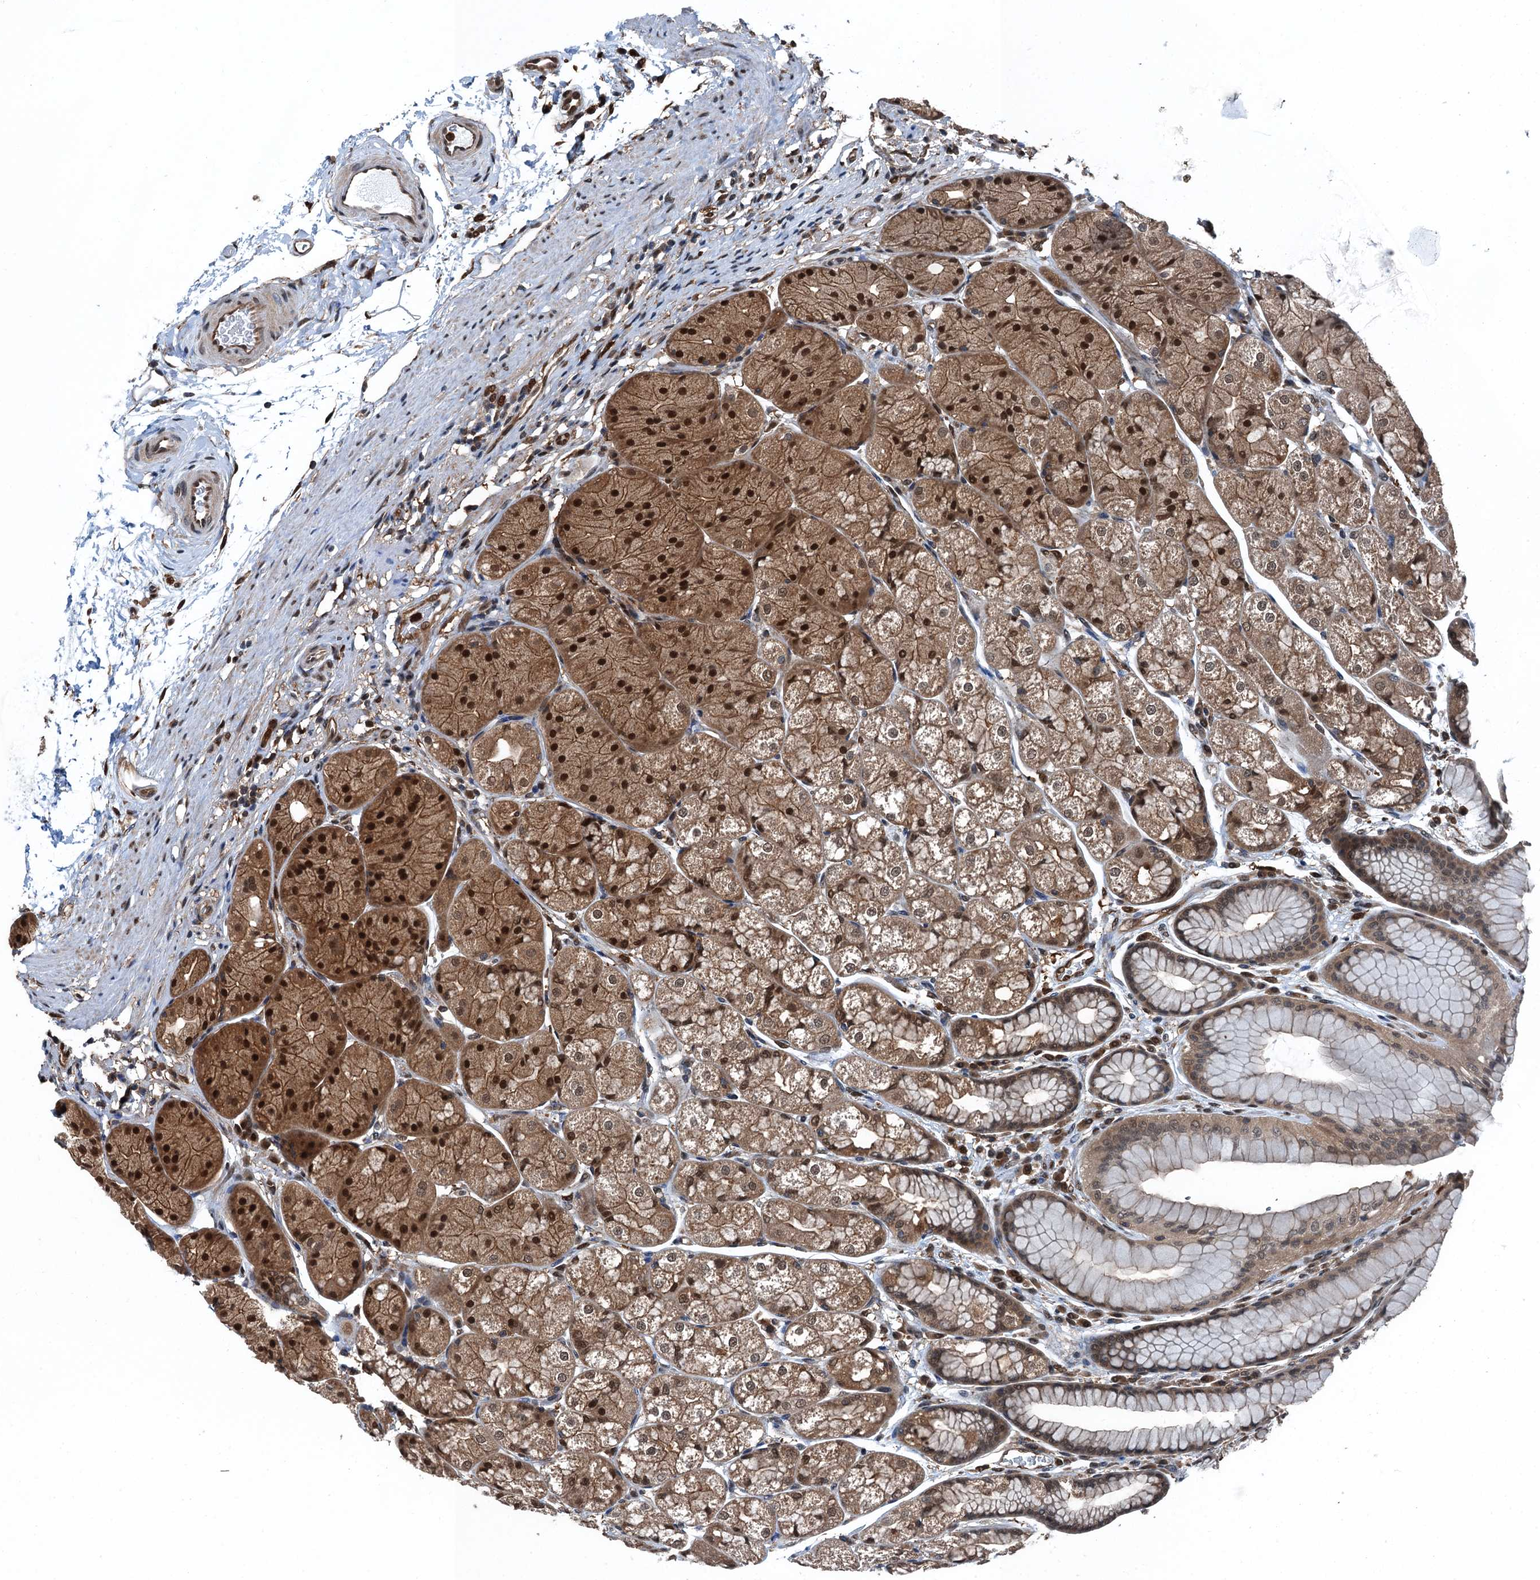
{"staining": {"intensity": "strong", "quantity": "<25%", "location": "cytoplasmic/membranous,nuclear"}, "tissue": "stomach", "cell_type": "Glandular cells", "image_type": "normal", "snomed": [{"axis": "morphology", "description": "Normal tissue, NOS"}, {"axis": "topography", "description": "Stomach"}], "caption": "Brown immunohistochemical staining in unremarkable human stomach displays strong cytoplasmic/membranous,nuclear positivity in approximately <25% of glandular cells.", "gene": "RNH1", "patient": {"sex": "male", "age": 57}}